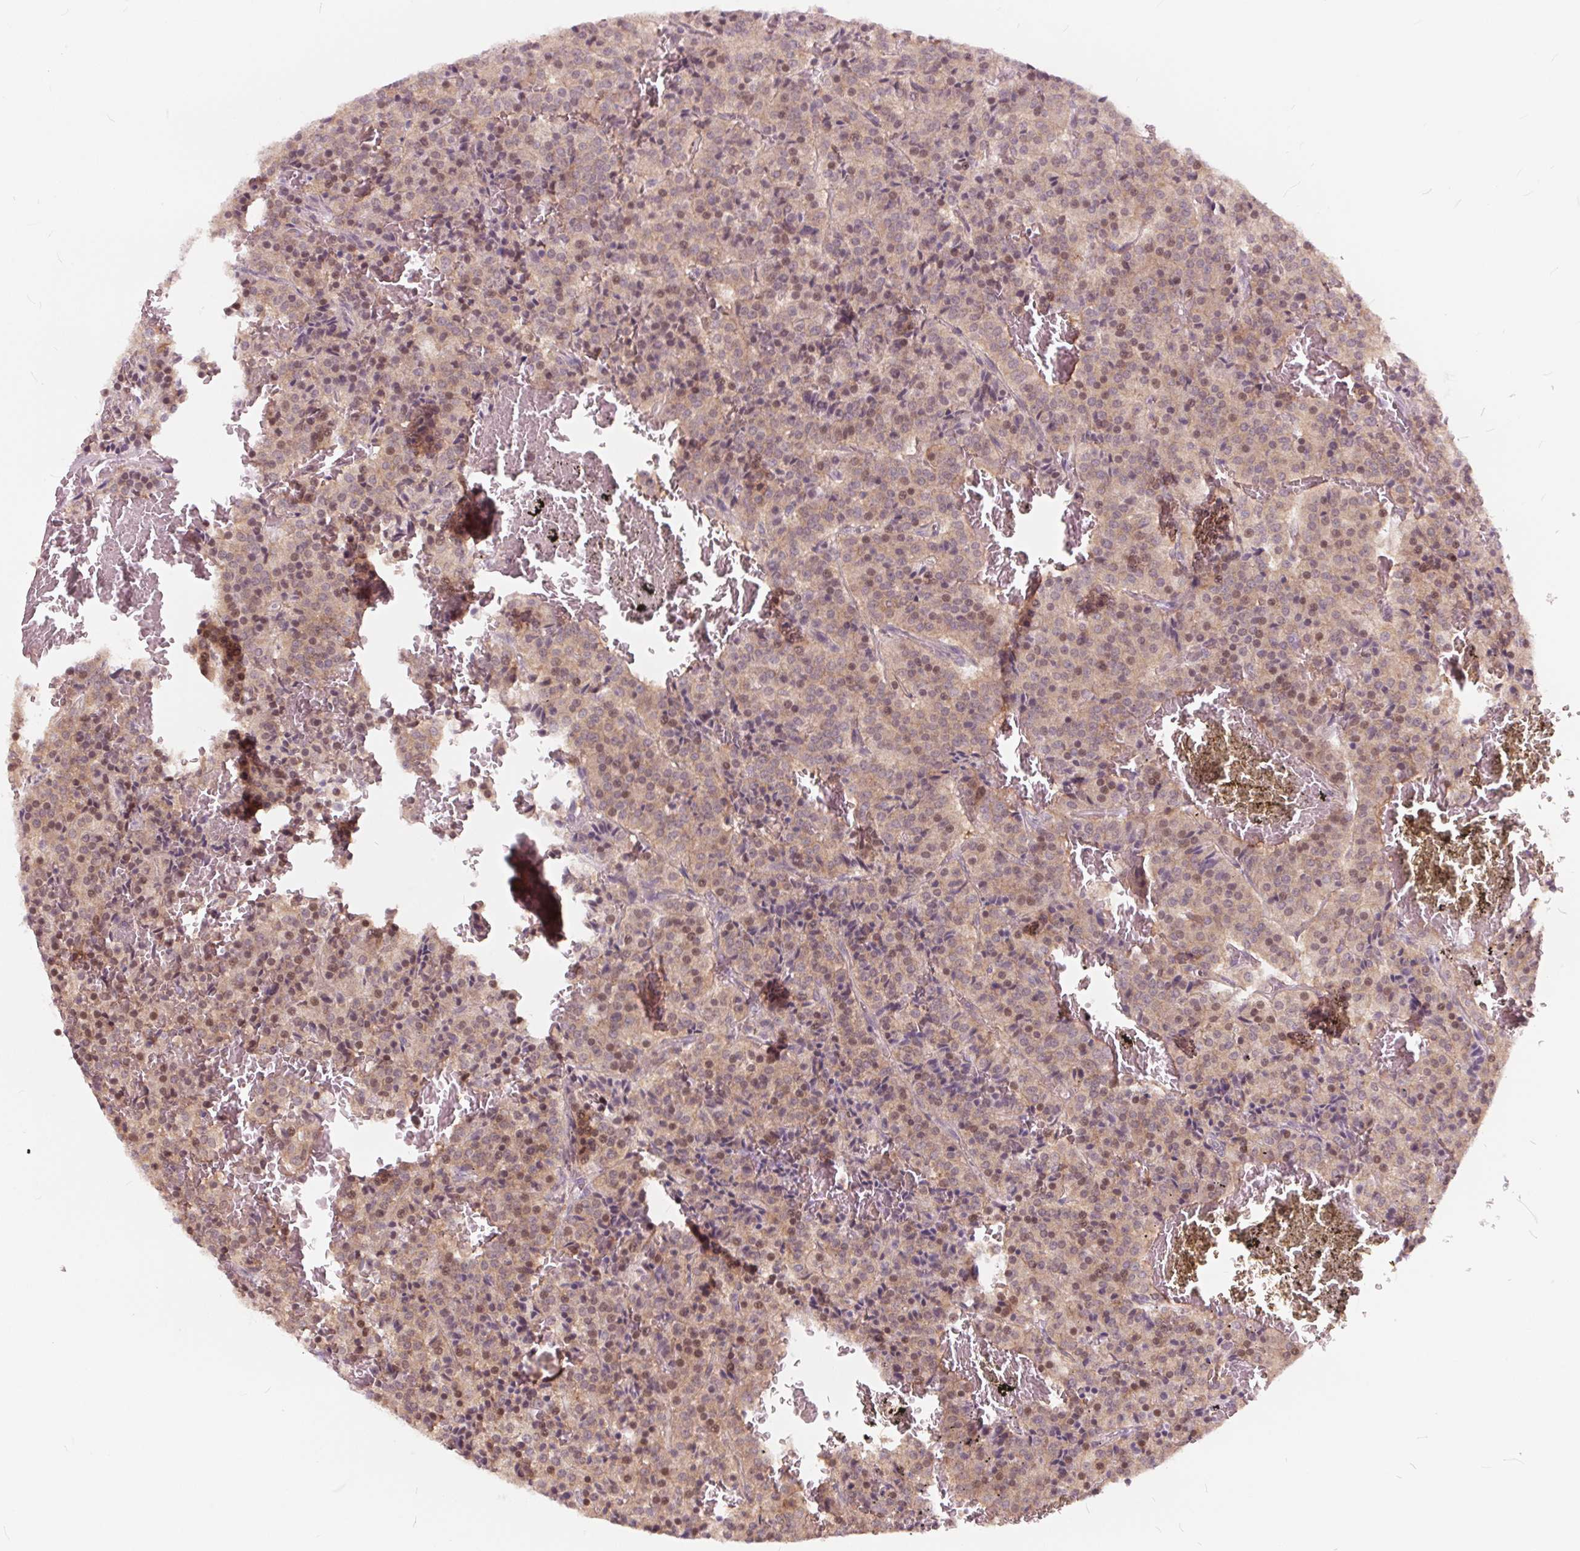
{"staining": {"intensity": "moderate", "quantity": "<25%", "location": "nuclear"}, "tissue": "carcinoid", "cell_type": "Tumor cells", "image_type": "cancer", "snomed": [{"axis": "morphology", "description": "Carcinoid, malignant, NOS"}, {"axis": "topography", "description": "Lung"}], "caption": "Tumor cells demonstrate low levels of moderate nuclear expression in about <25% of cells in human malignant carcinoid.", "gene": "HIF1AN", "patient": {"sex": "male", "age": 70}}